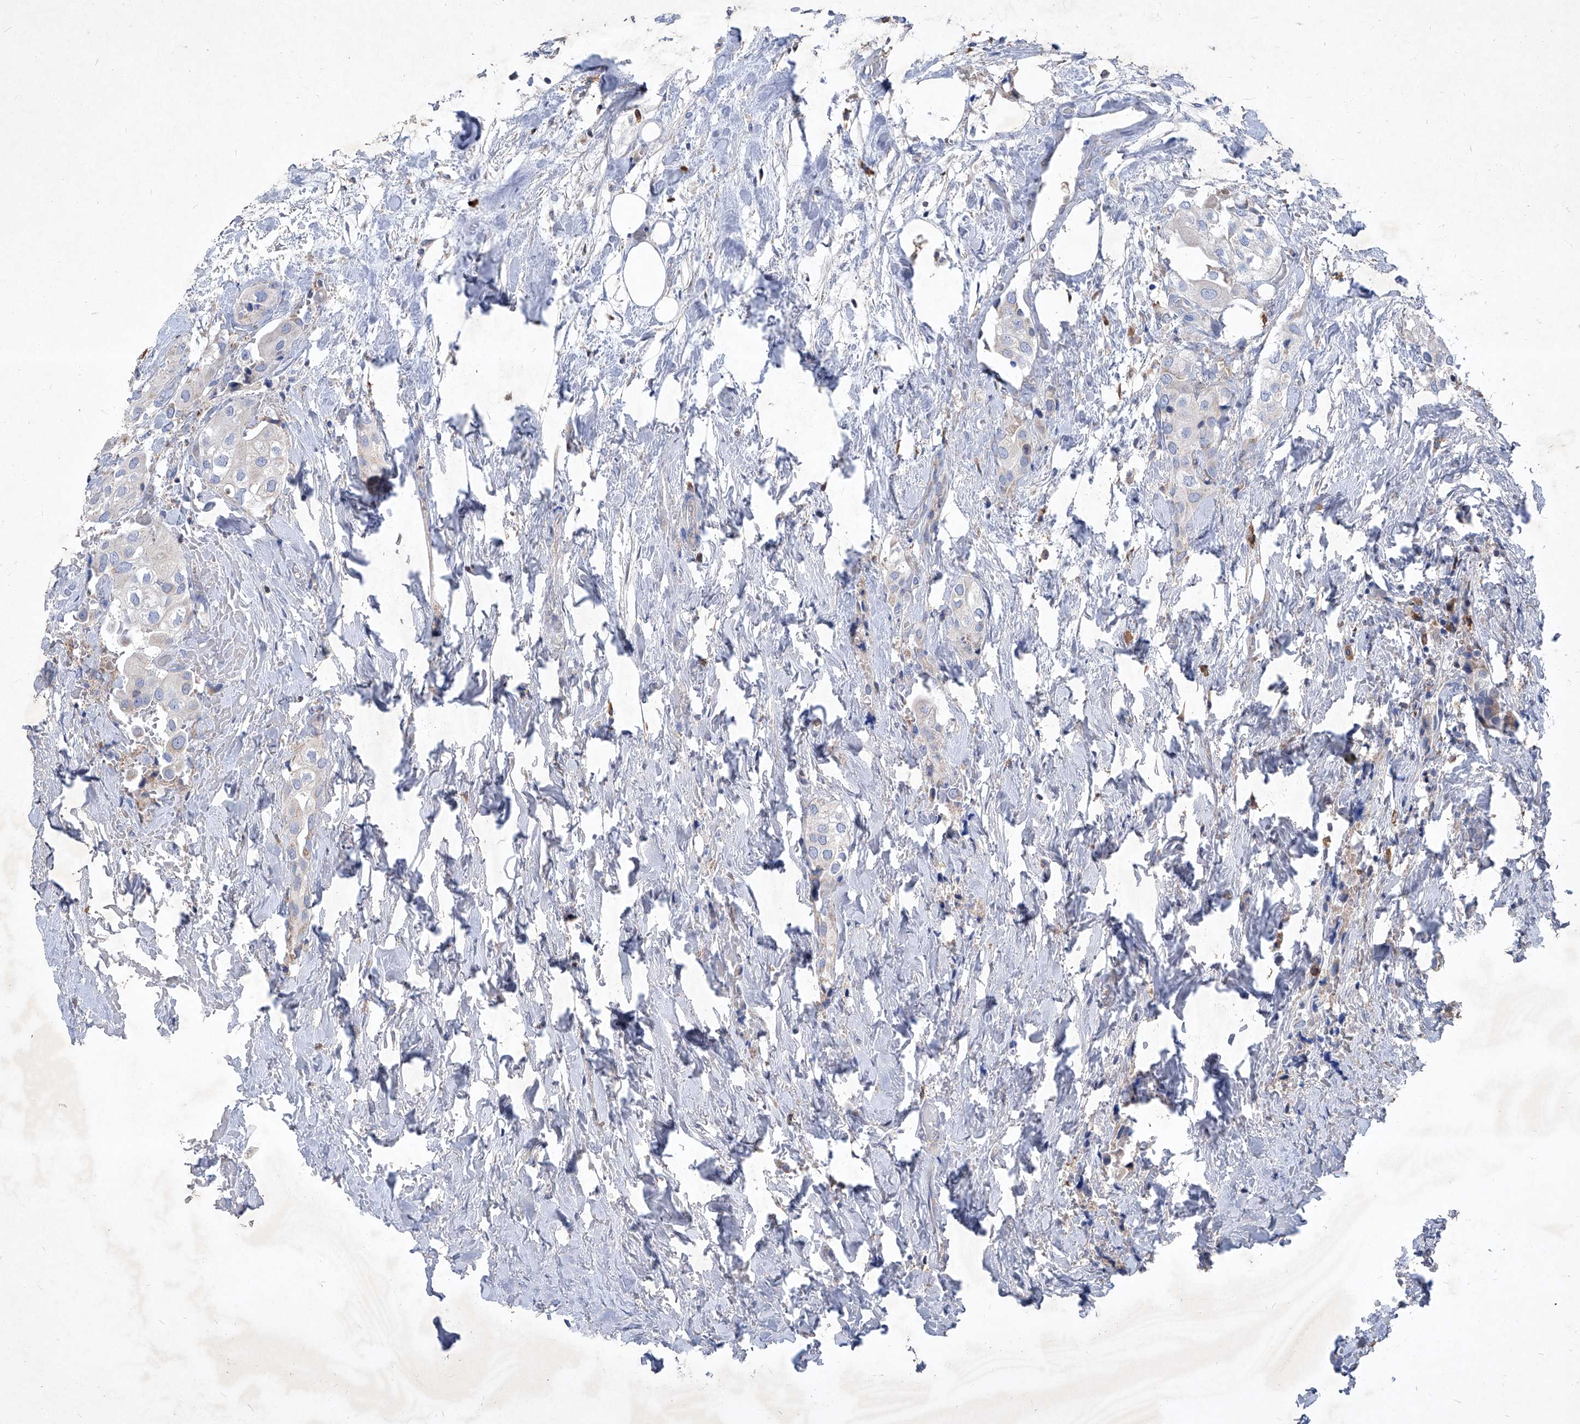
{"staining": {"intensity": "negative", "quantity": "none", "location": "none"}, "tissue": "urothelial cancer", "cell_type": "Tumor cells", "image_type": "cancer", "snomed": [{"axis": "morphology", "description": "Urothelial carcinoma, High grade"}, {"axis": "topography", "description": "Urinary bladder"}], "caption": "IHC image of urothelial cancer stained for a protein (brown), which shows no staining in tumor cells. (DAB IHC visualized using brightfield microscopy, high magnification).", "gene": "EPHA8", "patient": {"sex": "male", "age": 64}}